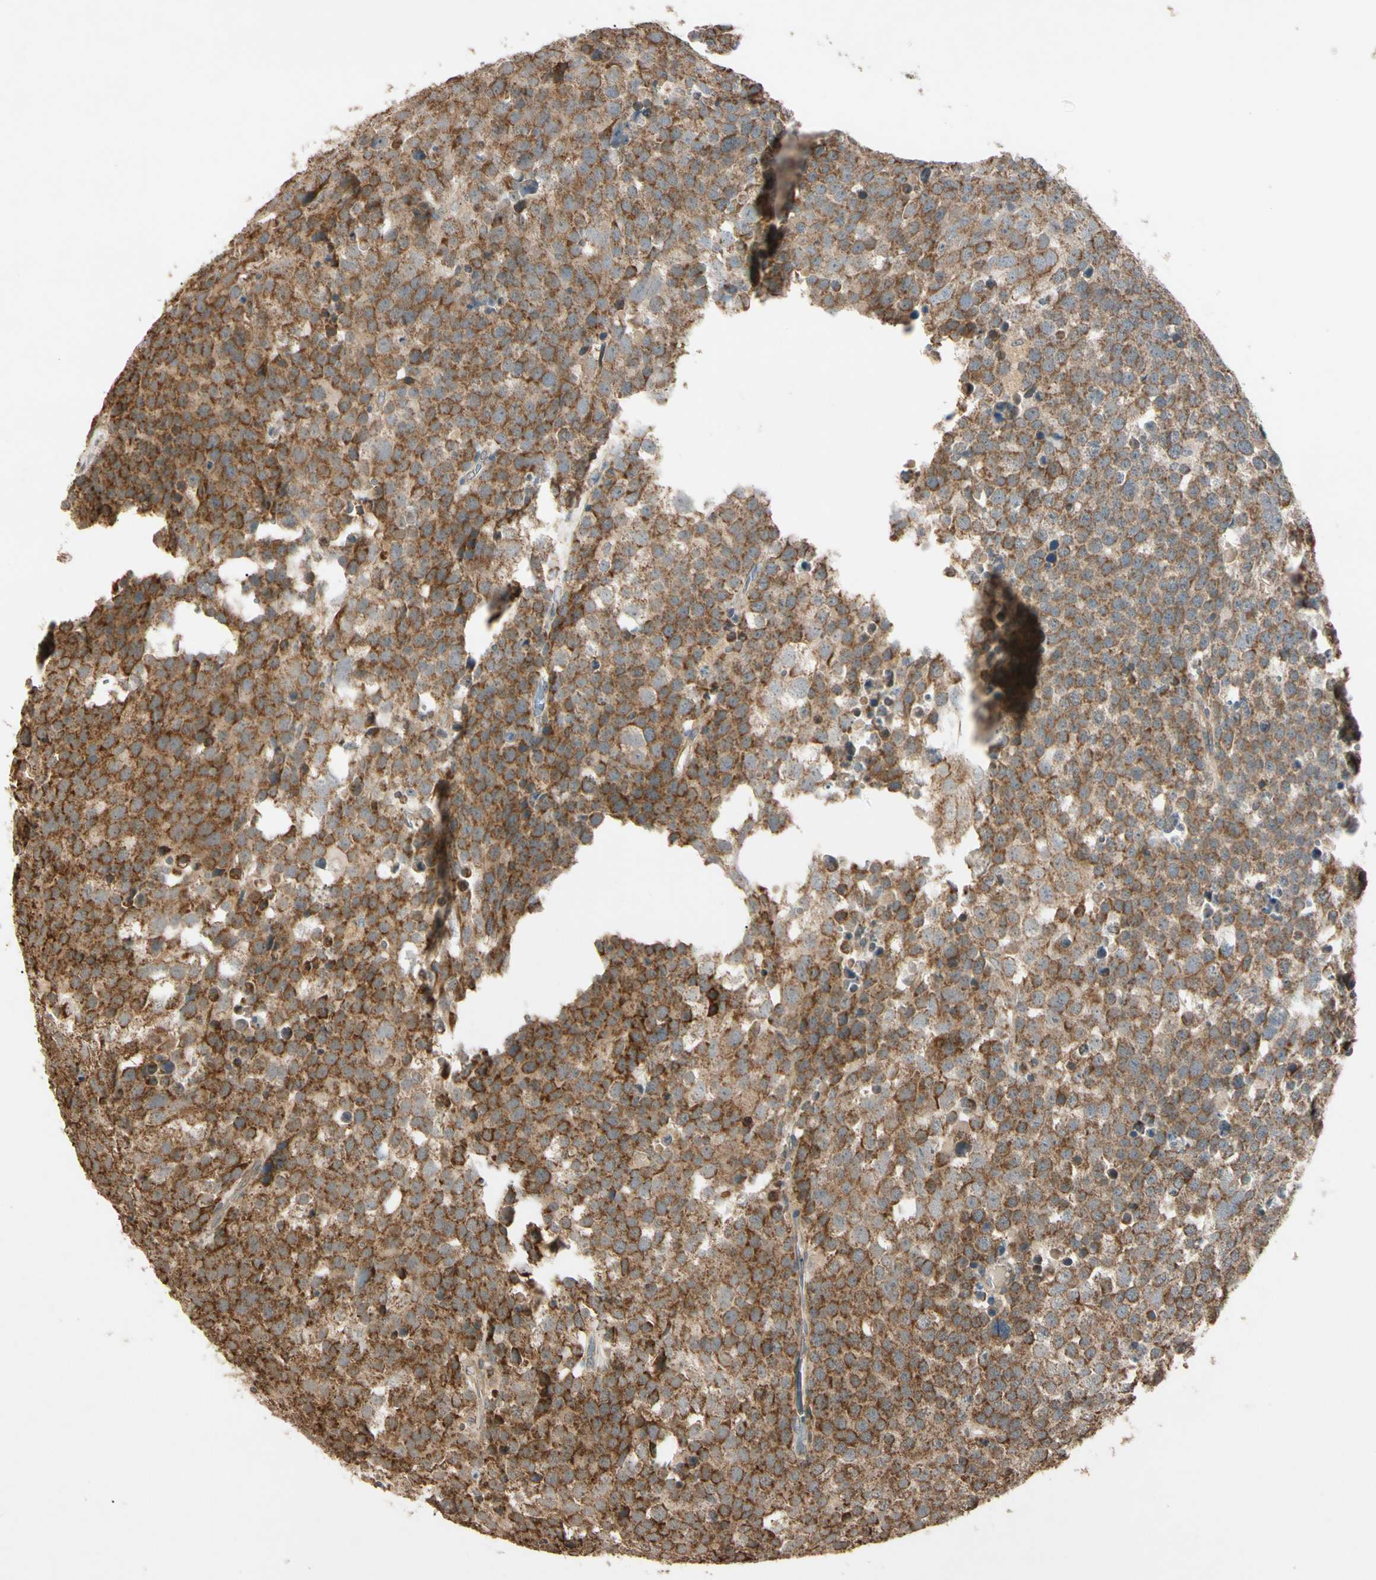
{"staining": {"intensity": "moderate", "quantity": ">75%", "location": "cytoplasmic/membranous"}, "tissue": "testis cancer", "cell_type": "Tumor cells", "image_type": "cancer", "snomed": [{"axis": "morphology", "description": "Seminoma, NOS"}, {"axis": "topography", "description": "Testis"}], "caption": "A brown stain shows moderate cytoplasmic/membranous expression of a protein in human testis seminoma tumor cells.", "gene": "PRDX5", "patient": {"sex": "male", "age": 71}}